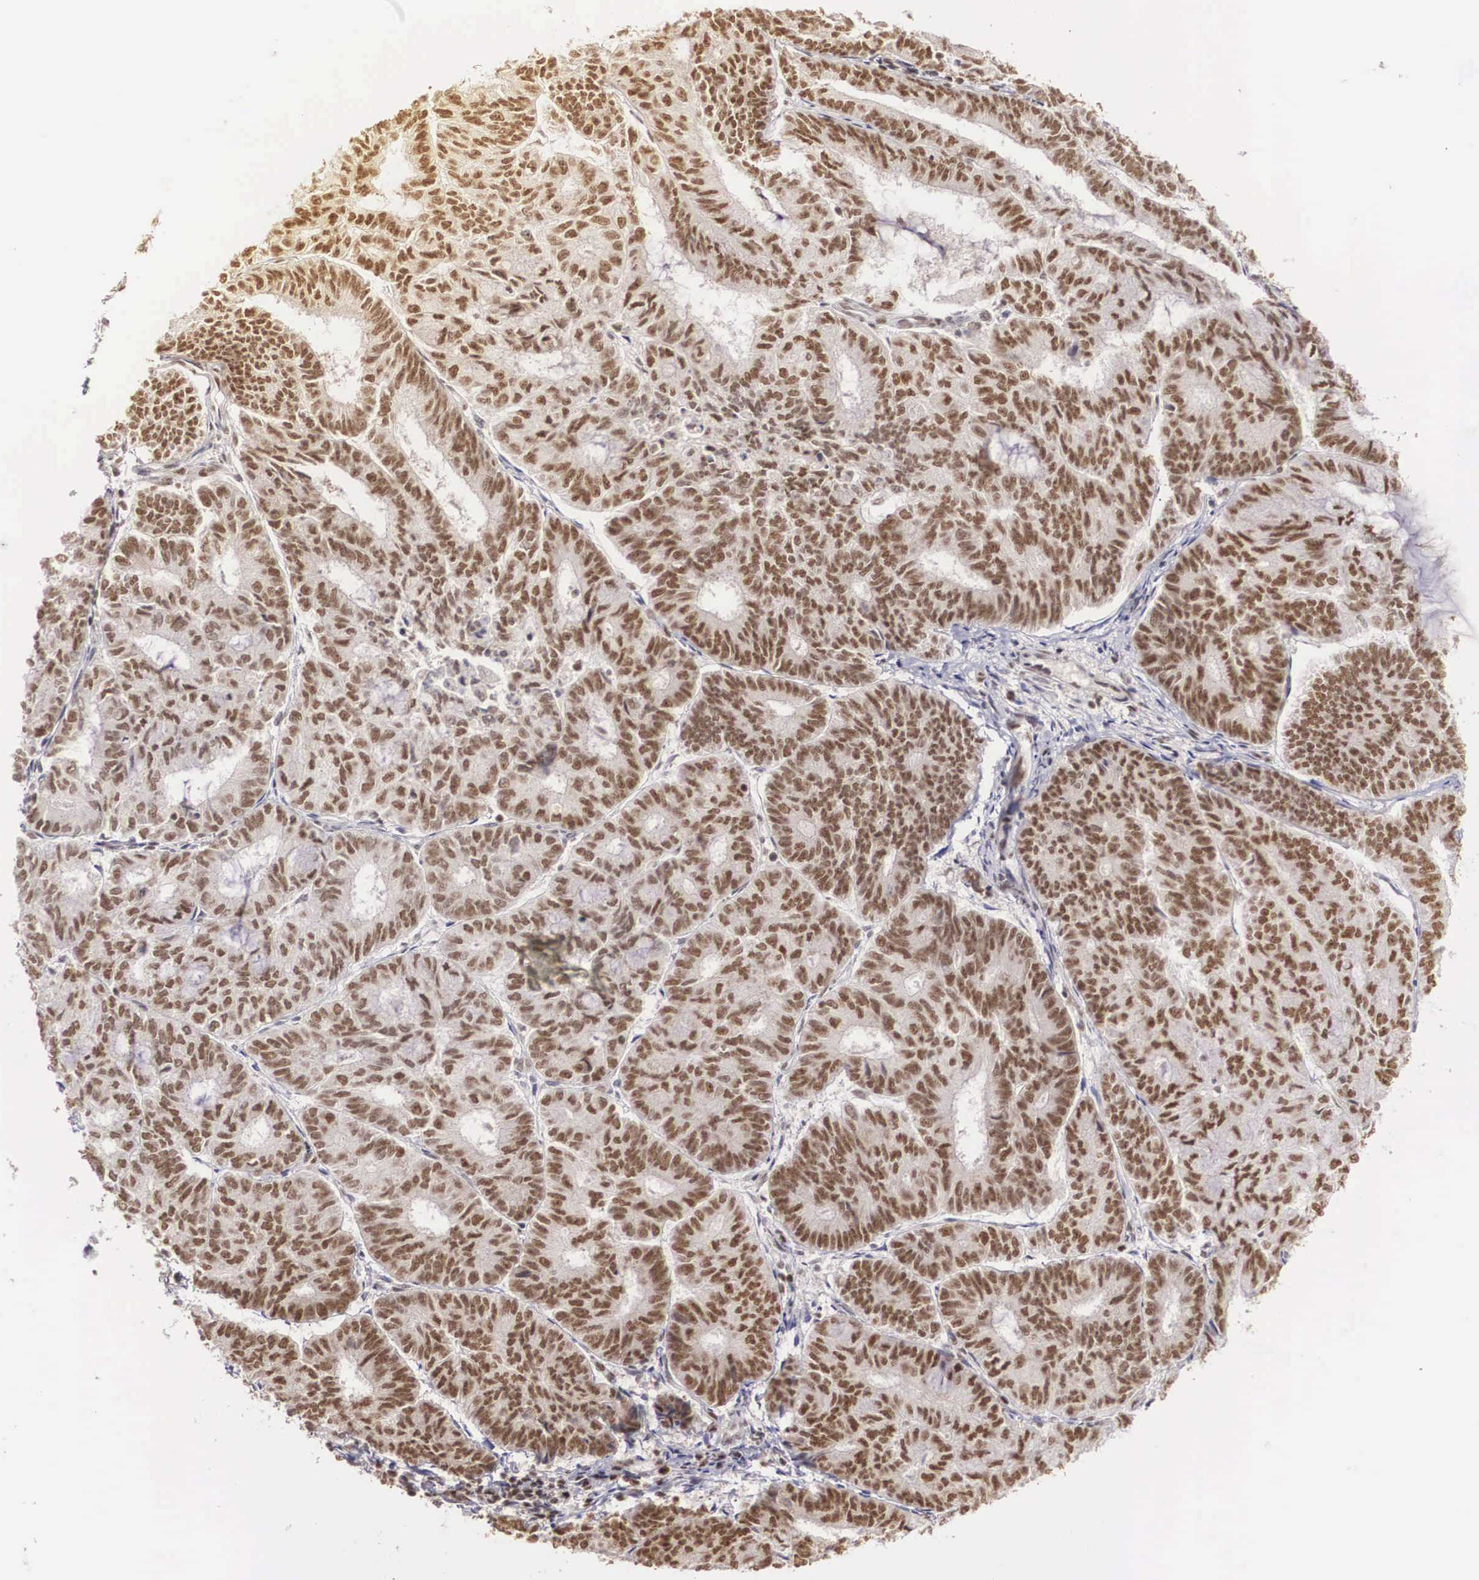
{"staining": {"intensity": "moderate", "quantity": "25%-75%", "location": "nuclear"}, "tissue": "endometrial cancer", "cell_type": "Tumor cells", "image_type": "cancer", "snomed": [{"axis": "morphology", "description": "Adenocarcinoma, NOS"}, {"axis": "topography", "description": "Endometrium"}], "caption": "High-power microscopy captured an IHC micrograph of endometrial cancer (adenocarcinoma), revealing moderate nuclear positivity in about 25%-75% of tumor cells.", "gene": "HTATSF1", "patient": {"sex": "female", "age": 59}}